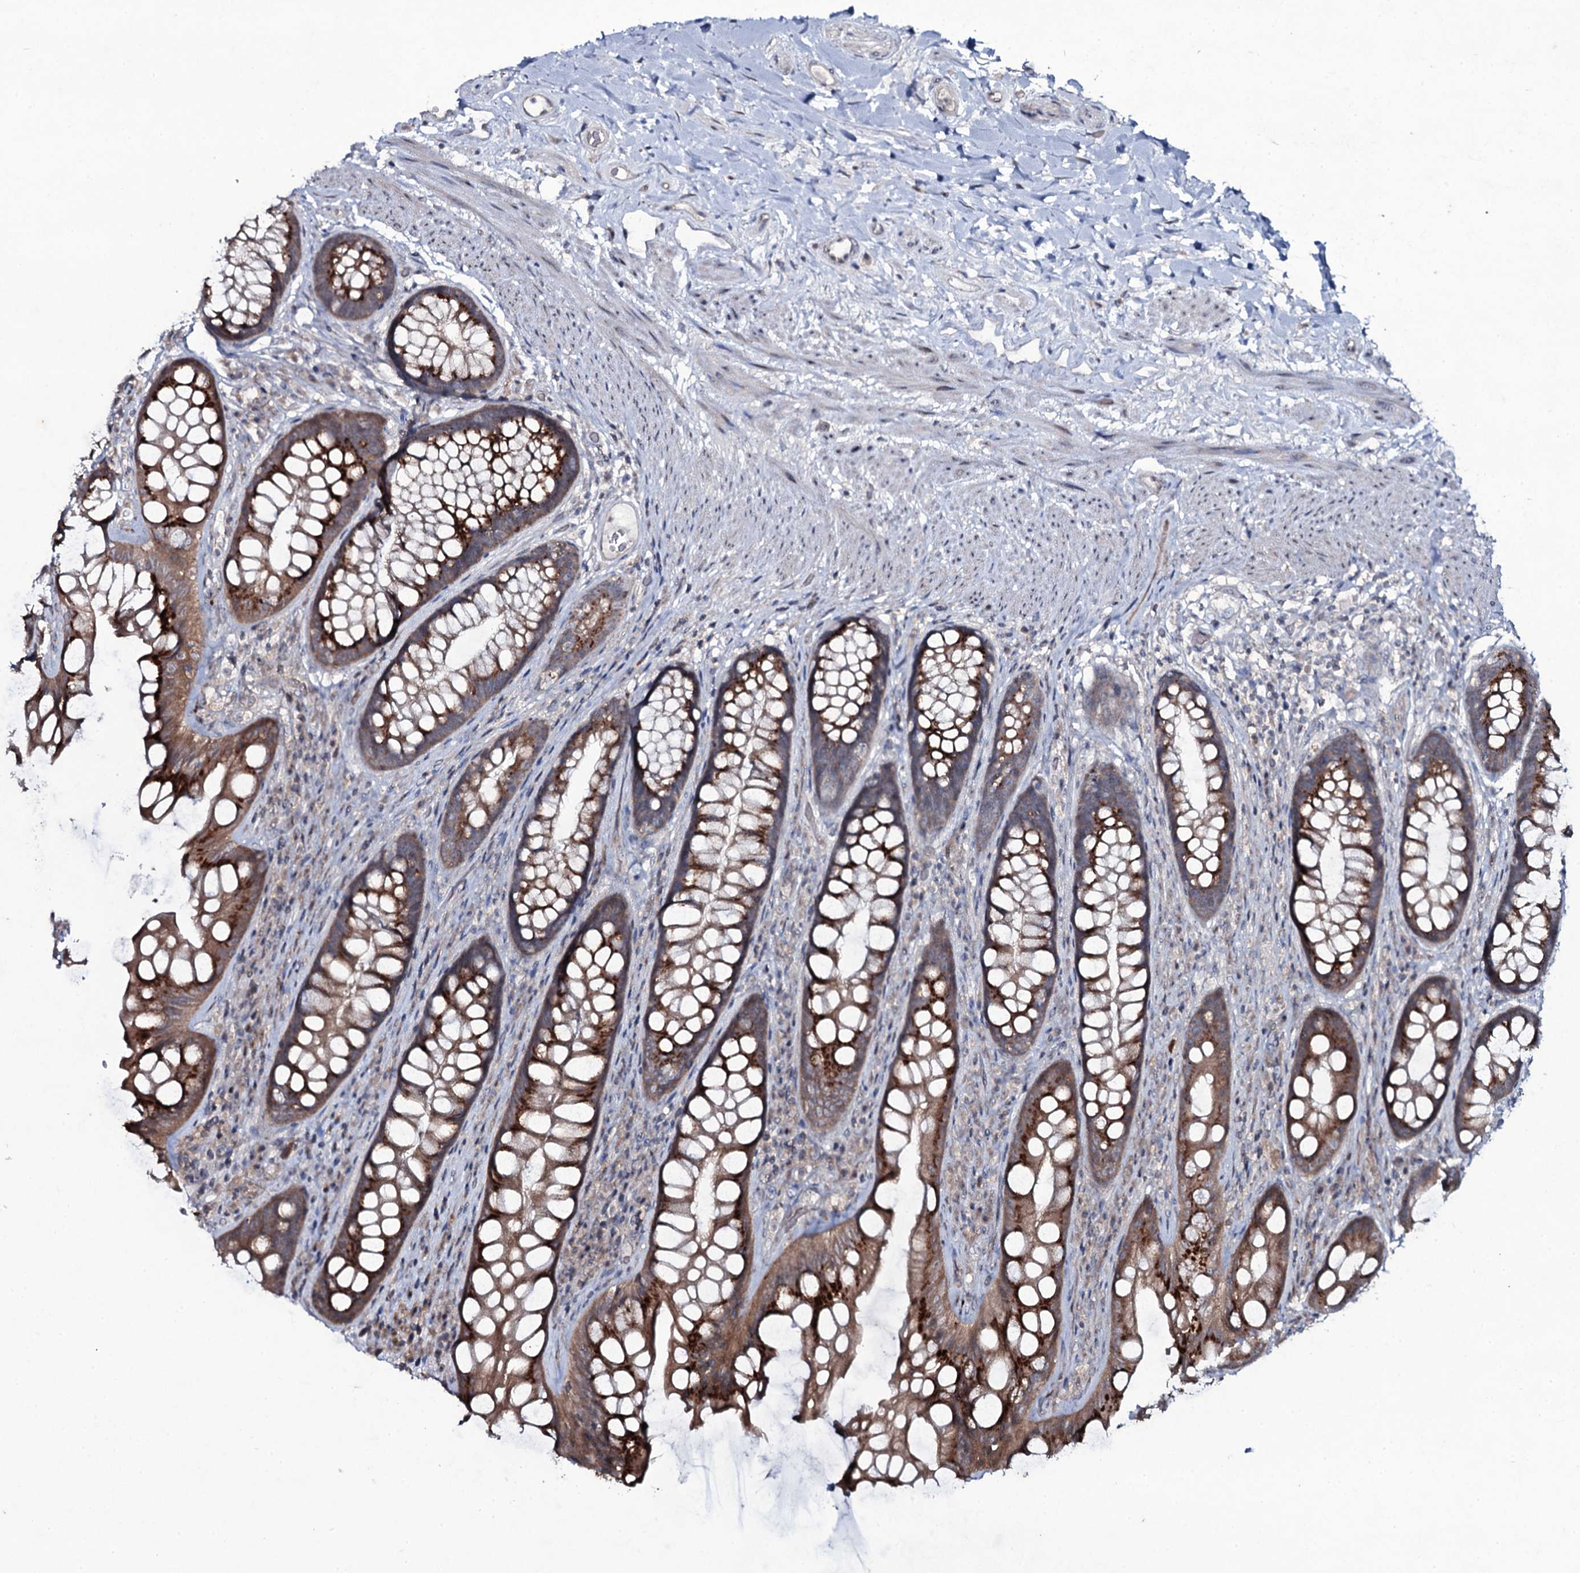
{"staining": {"intensity": "strong", "quantity": "25%-75%", "location": "cytoplasmic/membranous"}, "tissue": "rectum", "cell_type": "Glandular cells", "image_type": "normal", "snomed": [{"axis": "morphology", "description": "Normal tissue, NOS"}, {"axis": "topography", "description": "Rectum"}], "caption": "Immunohistochemistry (IHC) of normal human rectum shows high levels of strong cytoplasmic/membranous staining in about 25%-75% of glandular cells. The staining was performed using DAB (3,3'-diaminobenzidine) to visualize the protein expression in brown, while the nuclei were stained in blue with hematoxylin (Magnification: 20x).", "gene": "SNAP23", "patient": {"sex": "male", "age": 74}}